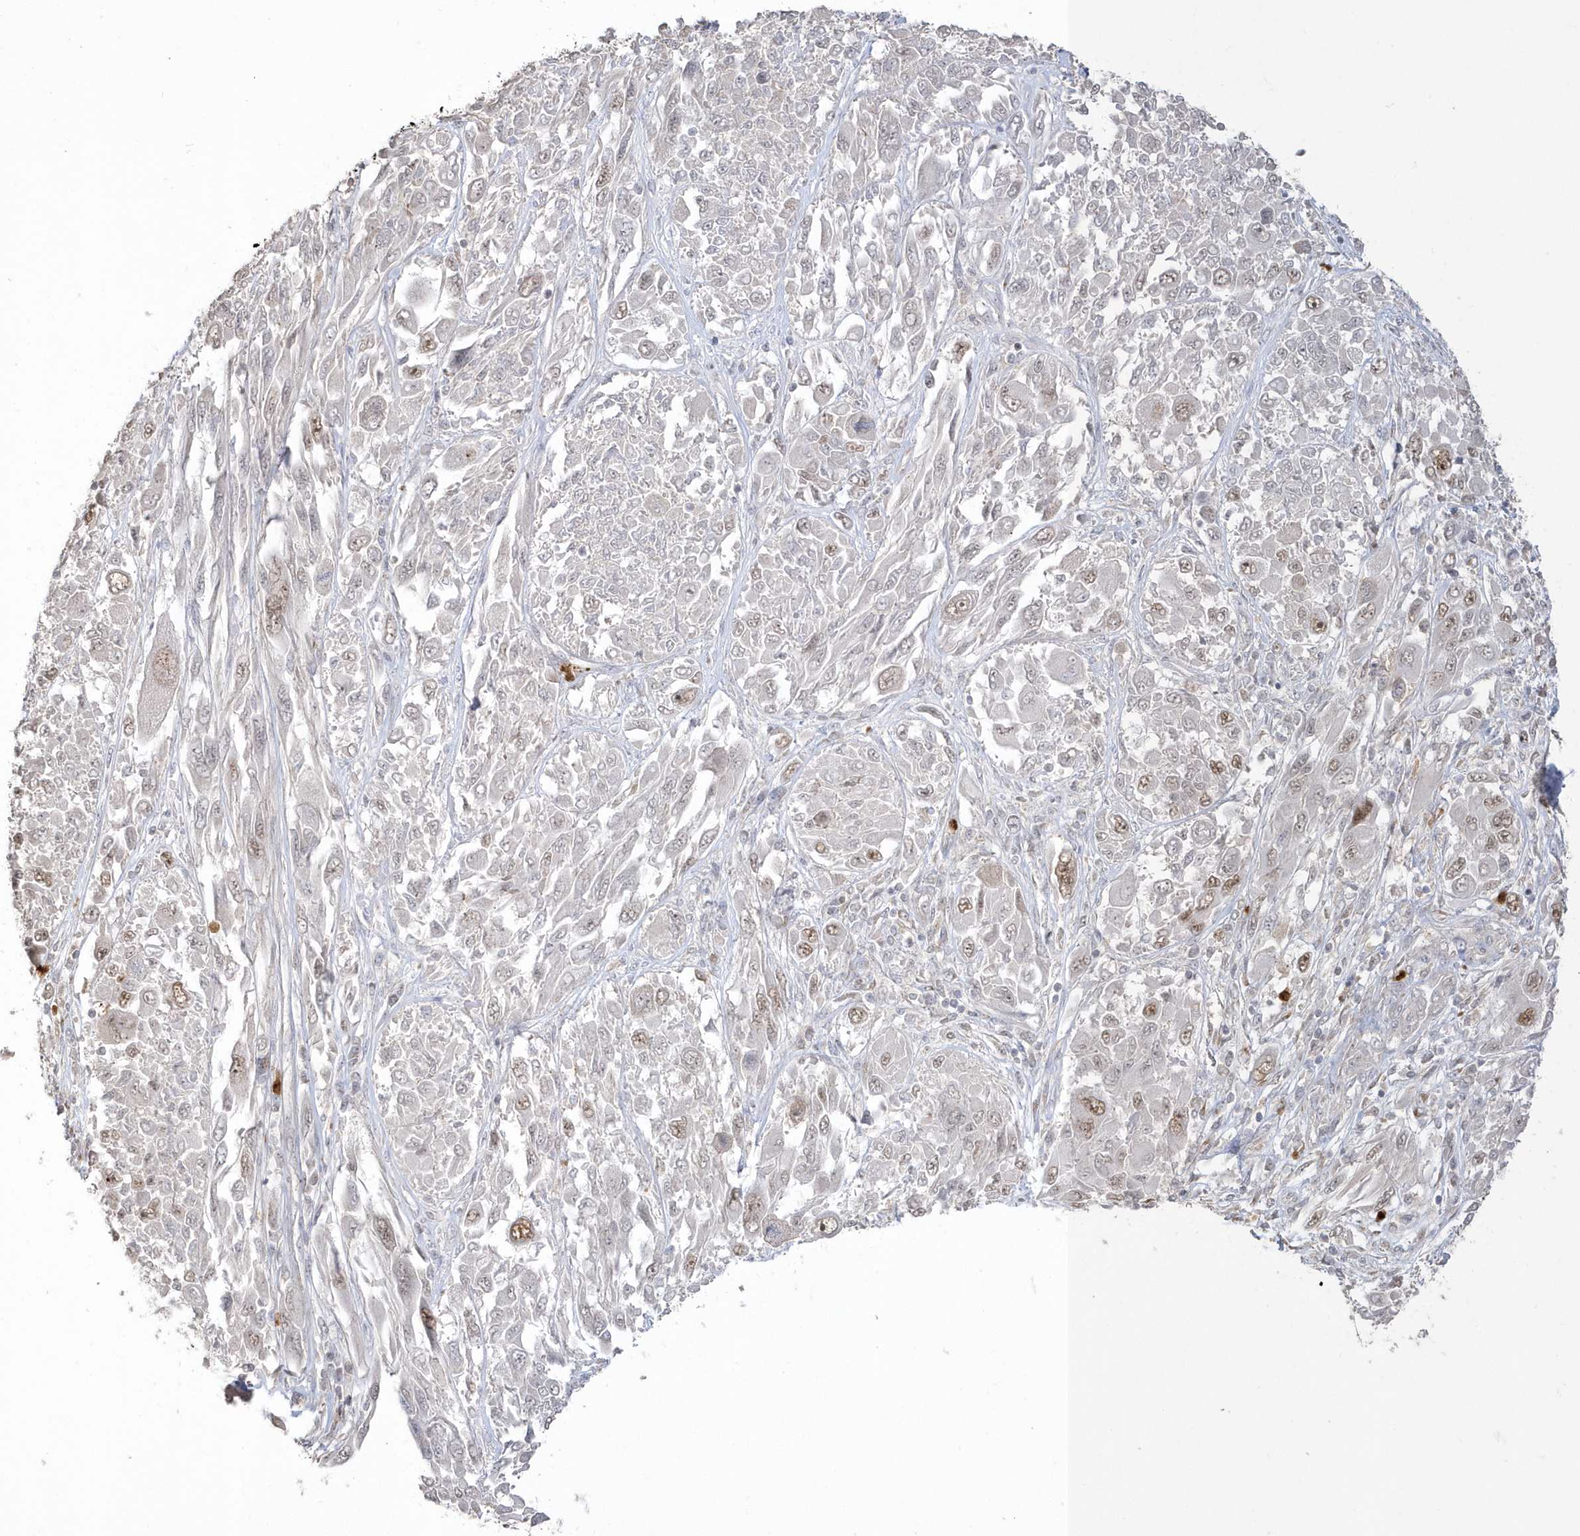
{"staining": {"intensity": "moderate", "quantity": "<25%", "location": "nuclear"}, "tissue": "melanoma", "cell_type": "Tumor cells", "image_type": "cancer", "snomed": [{"axis": "morphology", "description": "Malignant melanoma, NOS"}, {"axis": "topography", "description": "Skin"}], "caption": "Protein expression analysis of human malignant melanoma reveals moderate nuclear positivity in approximately <25% of tumor cells. (DAB (3,3'-diaminobenzidine) IHC, brown staining for protein, blue staining for nuclei).", "gene": "NAF1", "patient": {"sex": "female", "age": 91}}